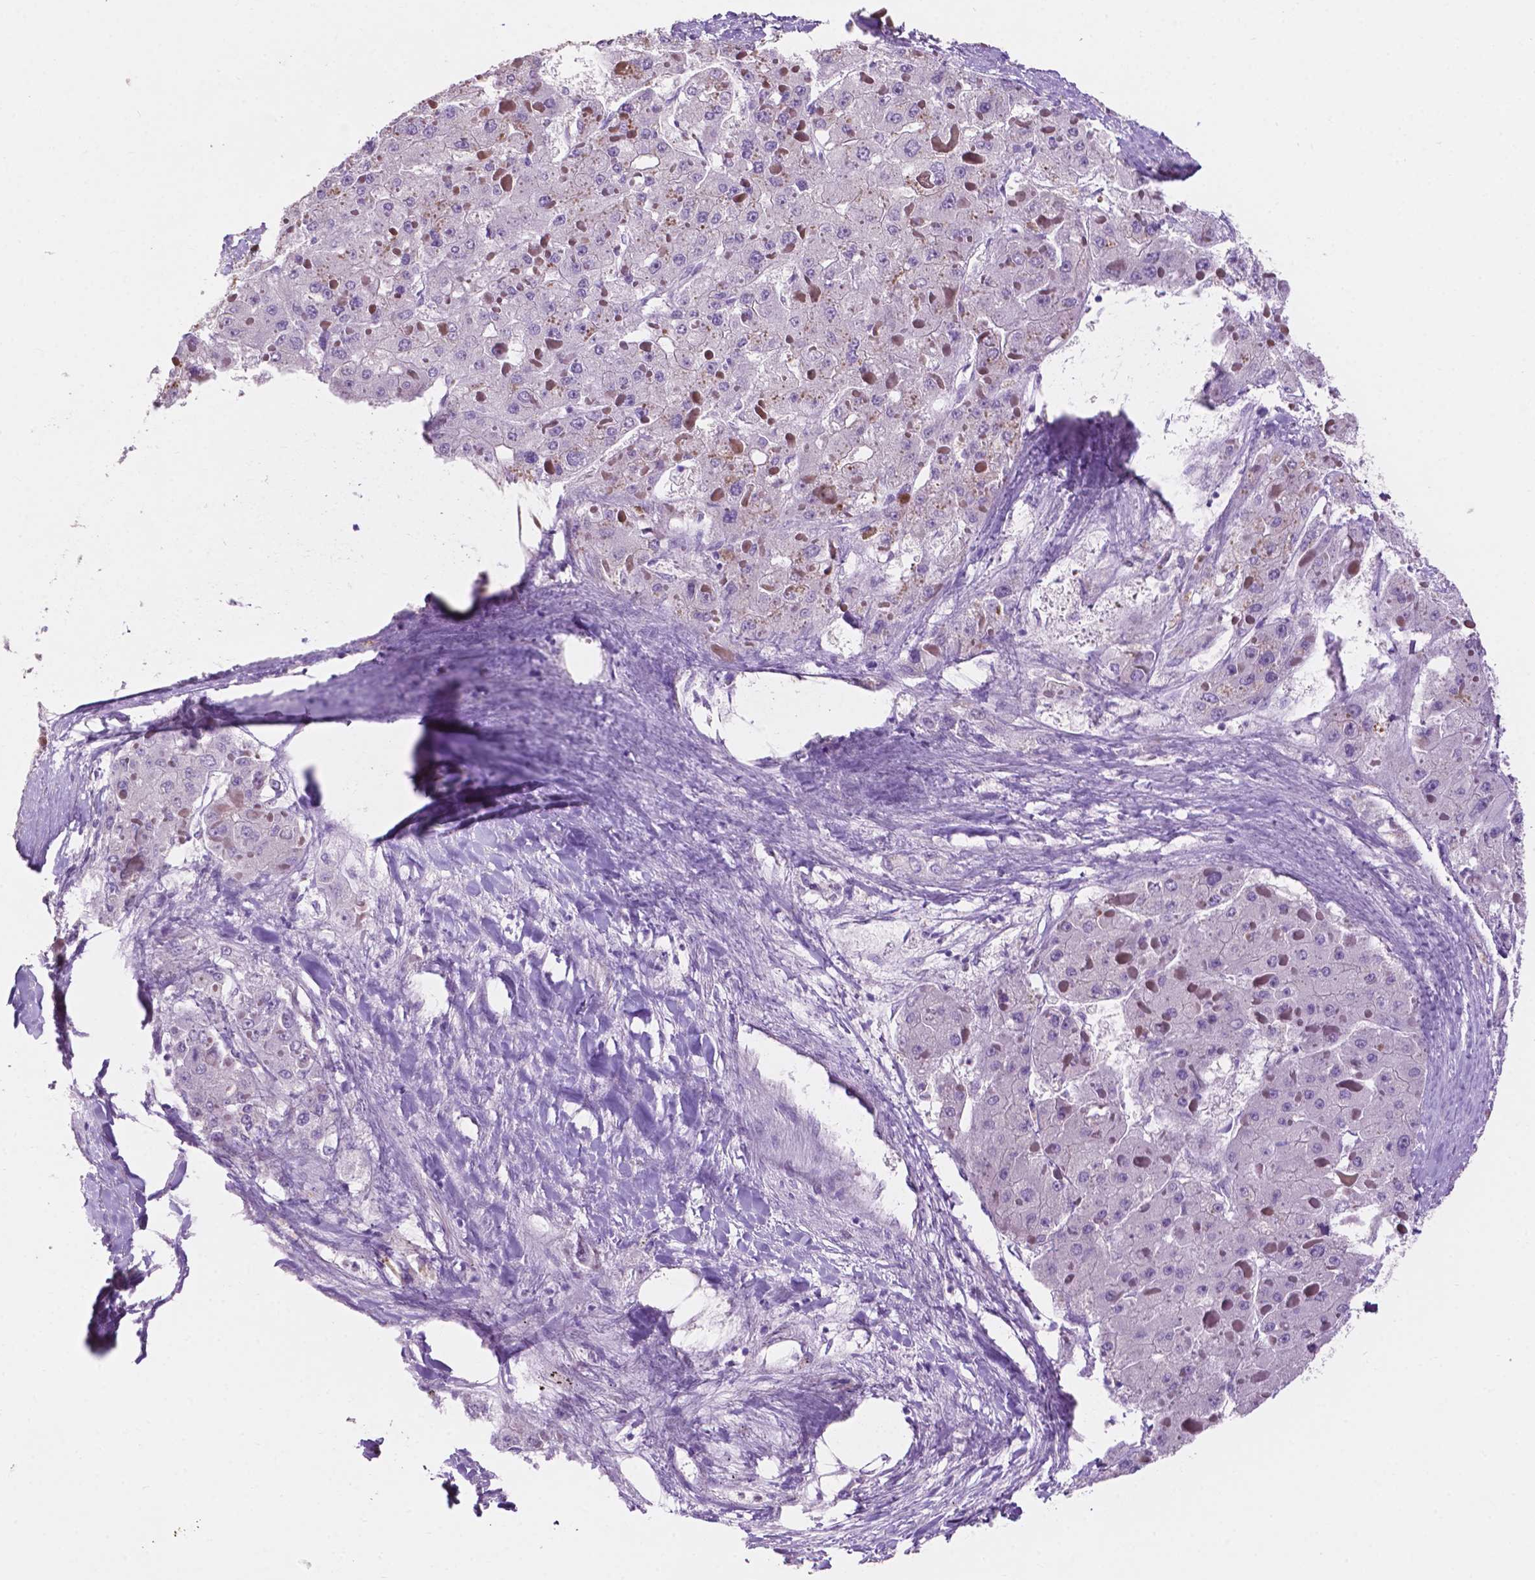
{"staining": {"intensity": "negative", "quantity": "none", "location": "none"}, "tissue": "liver cancer", "cell_type": "Tumor cells", "image_type": "cancer", "snomed": [{"axis": "morphology", "description": "Carcinoma, Hepatocellular, NOS"}, {"axis": "topography", "description": "Liver"}], "caption": "There is no significant positivity in tumor cells of liver hepatocellular carcinoma.", "gene": "CLDN17", "patient": {"sex": "female", "age": 73}}